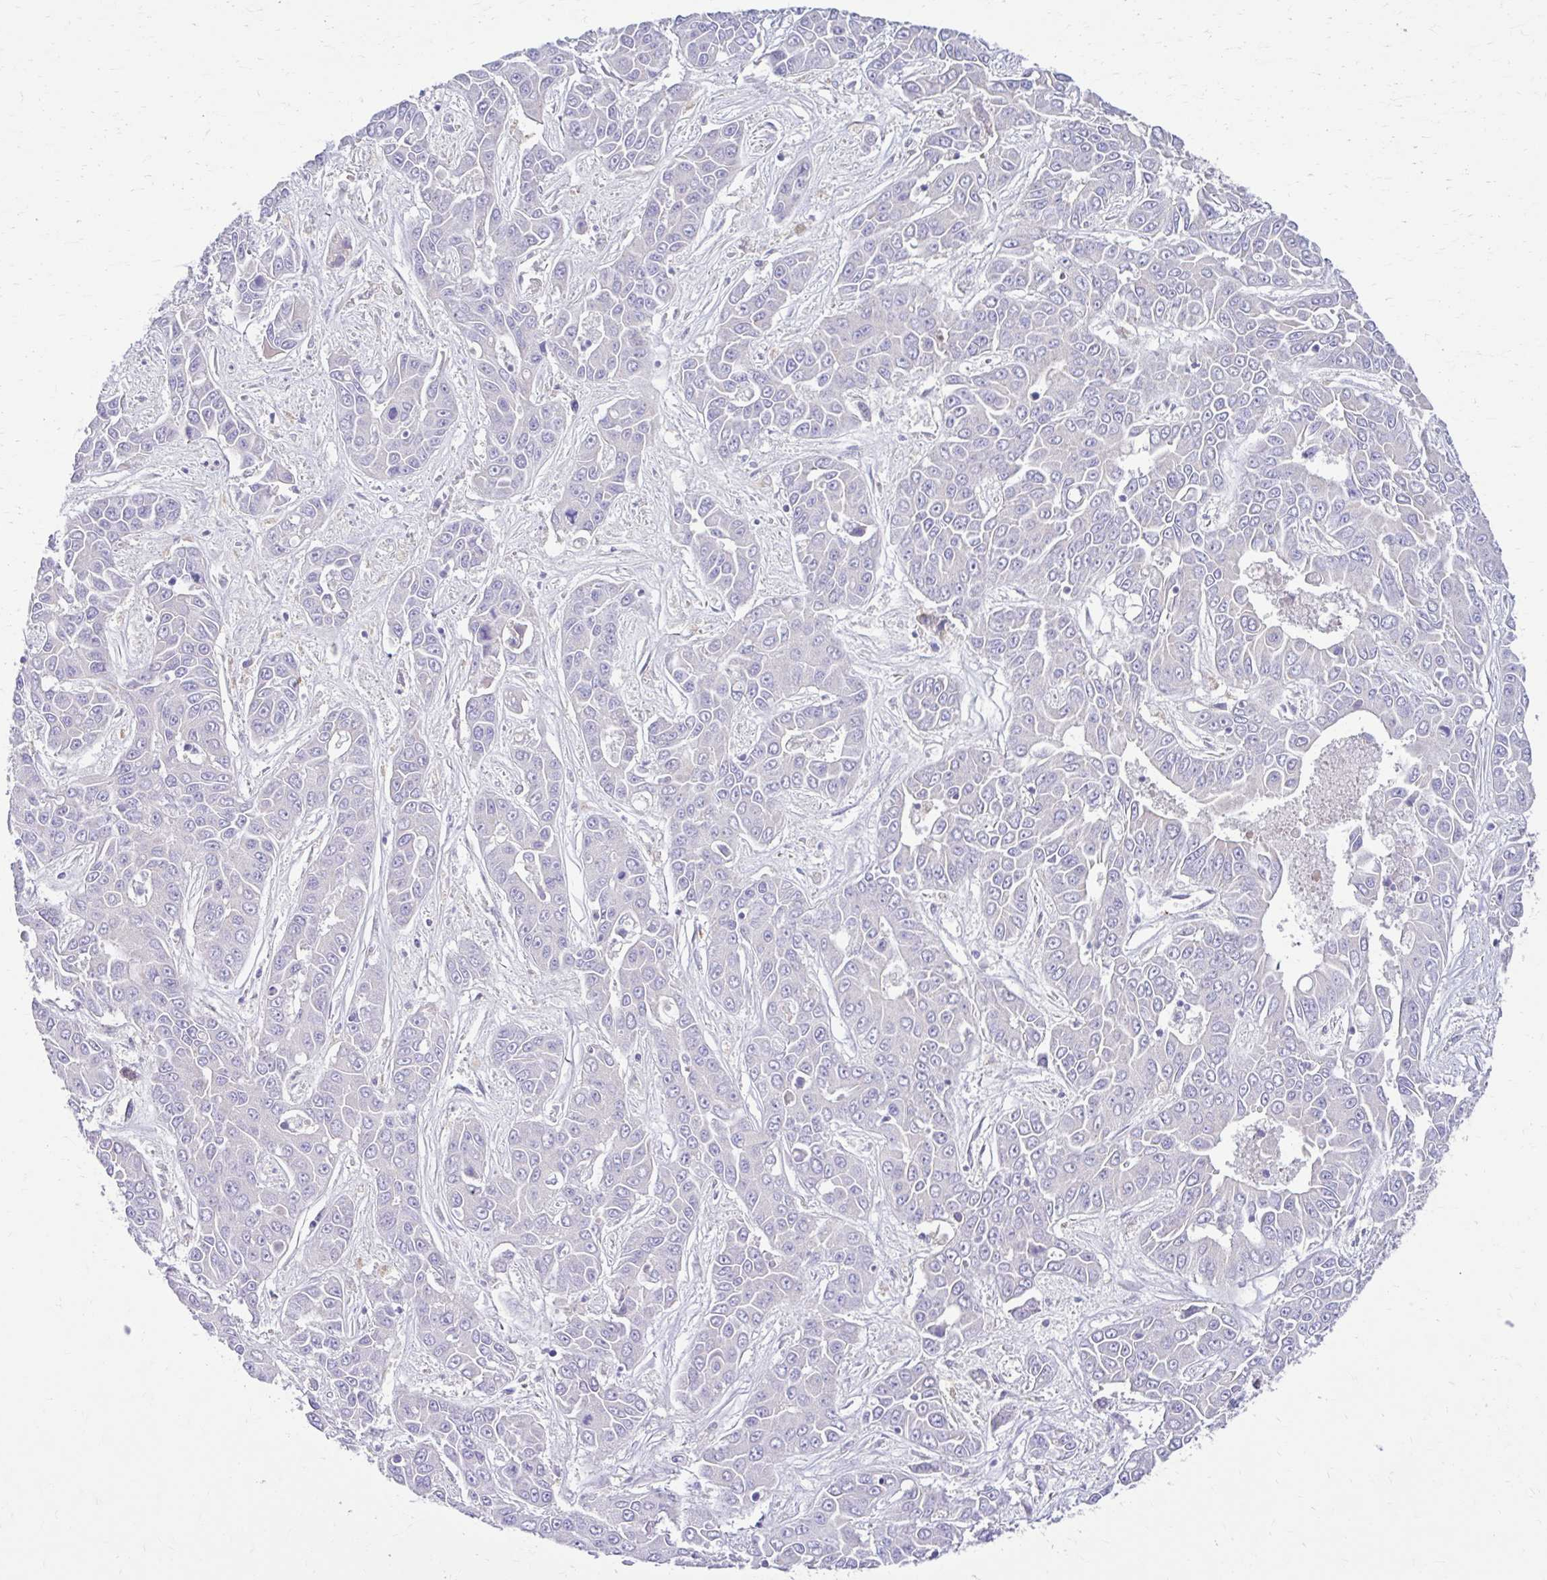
{"staining": {"intensity": "negative", "quantity": "none", "location": "none"}, "tissue": "liver cancer", "cell_type": "Tumor cells", "image_type": "cancer", "snomed": [{"axis": "morphology", "description": "Cholangiocarcinoma"}, {"axis": "topography", "description": "Liver"}], "caption": "The image demonstrates no staining of tumor cells in liver cholangiocarcinoma. The staining is performed using DAB brown chromogen with nuclei counter-stained in using hematoxylin.", "gene": "ZNF33A", "patient": {"sex": "female", "age": 52}}